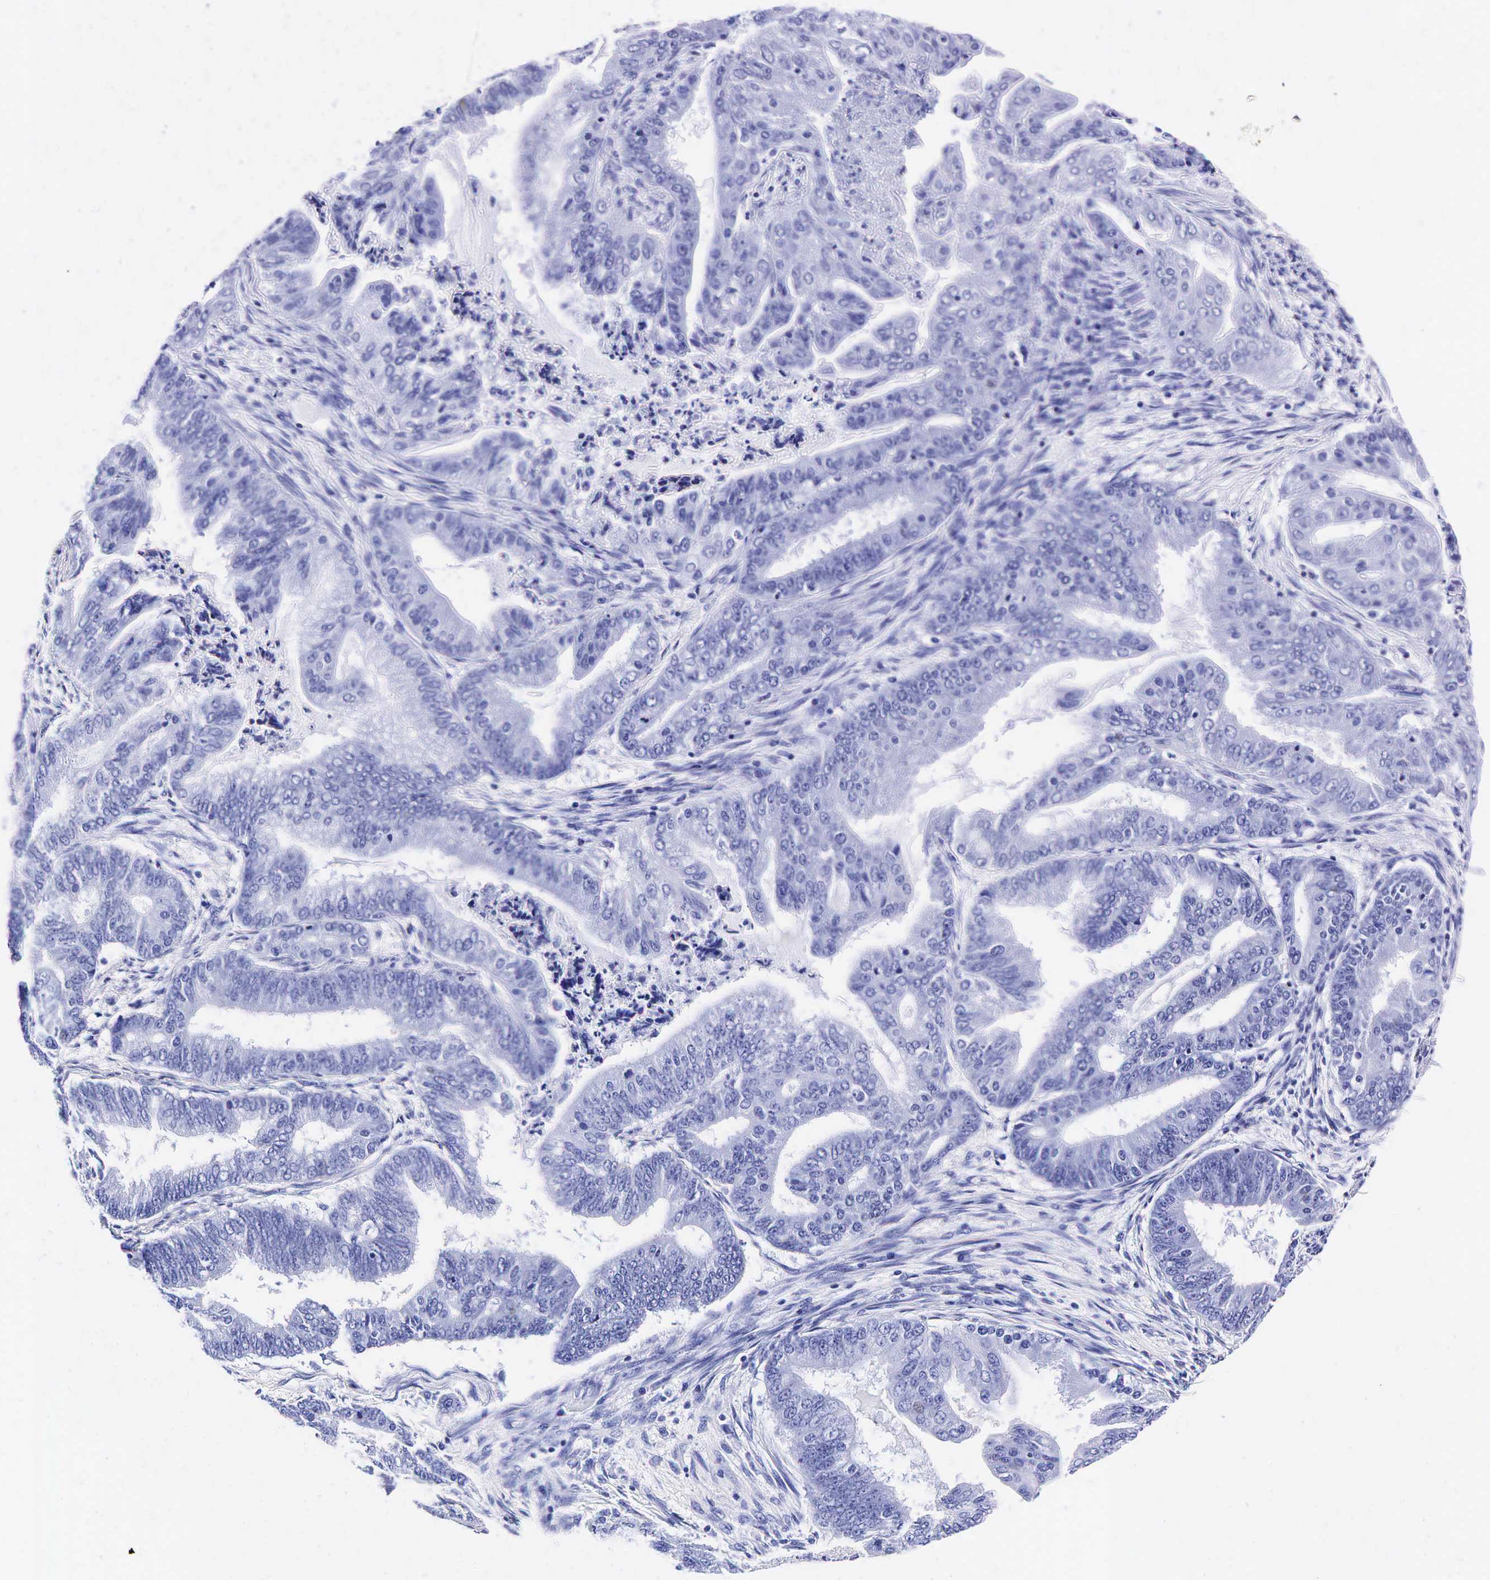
{"staining": {"intensity": "negative", "quantity": "none", "location": "none"}, "tissue": "endometrial cancer", "cell_type": "Tumor cells", "image_type": "cancer", "snomed": [{"axis": "morphology", "description": "Adenocarcinoma, NOS"}, {"axis": "topography", "description": "Endometrium"}], "caption": "Endometrial cancer (adenocarcinoma) was stained to show a protein in brown. There is no significant positivity in tumor cells.", "gene": "KLK3", "patient": {"sex": "female", "age": 63}}